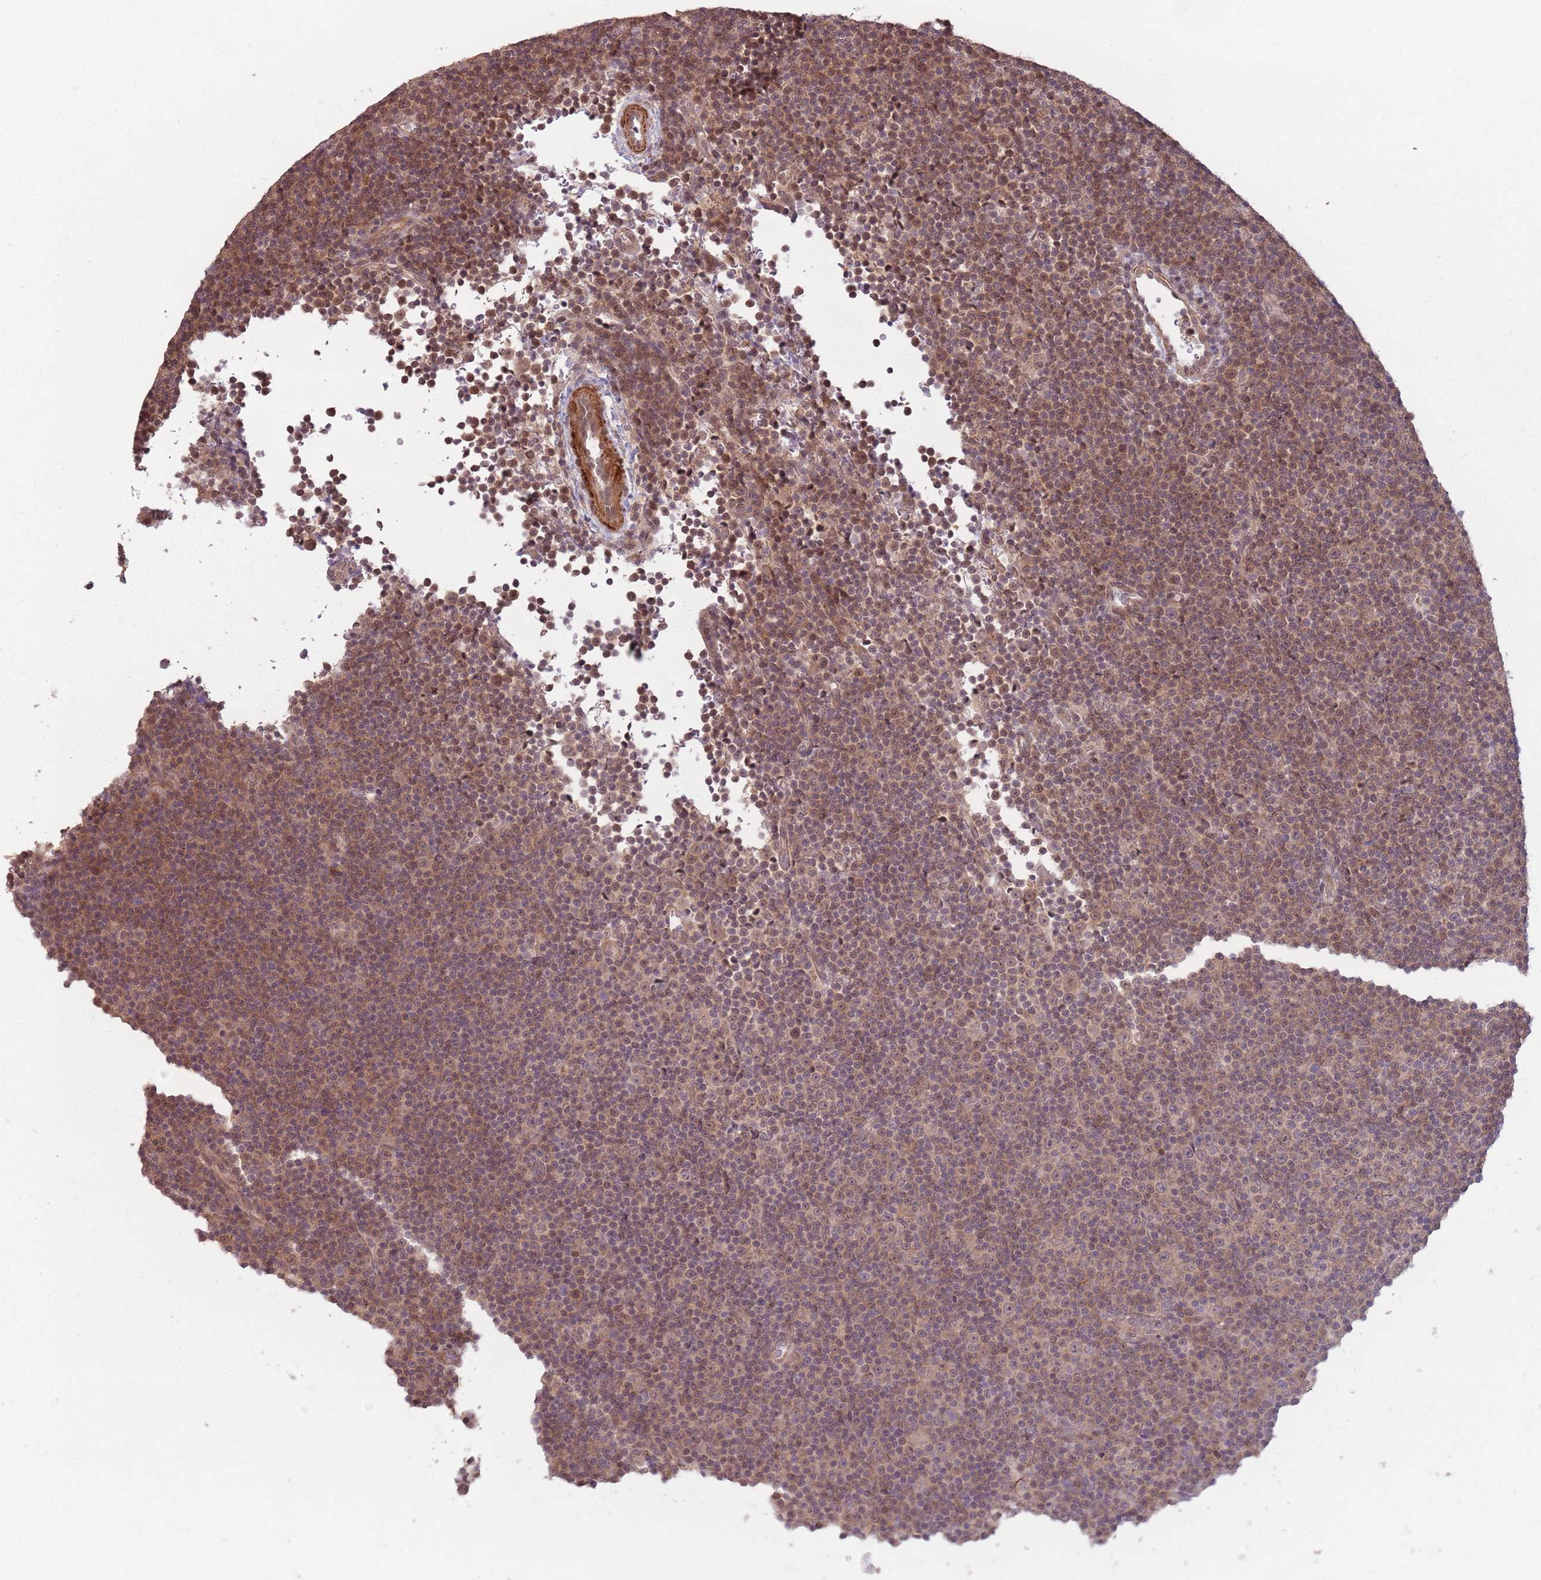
{"staining": {"intensity": "moderate", "quantity": ">75%", "location": "cytoplasmic/membranous,nuclear"}, "tissue": "lymphoma", "cell_type": "Tumor cells", "image_type": "cancer", "snomed": [{"axis": "morphology", "description": "Malignant lymphoma, non-Hodgkin's type, Low grade"}, {"axis": "topography", "description": "Lymph node"}], "caption": "This histopathology image displays IHC staining of human malignant lymphoma, non-Hodgkin's type (low-grade), with medium moderate cytoplasmic/membranous and nuclear expression in approximately >75% of tumor cells.", "gene": "CCDC154", "patient": {"sex": "female", "age": 67}}